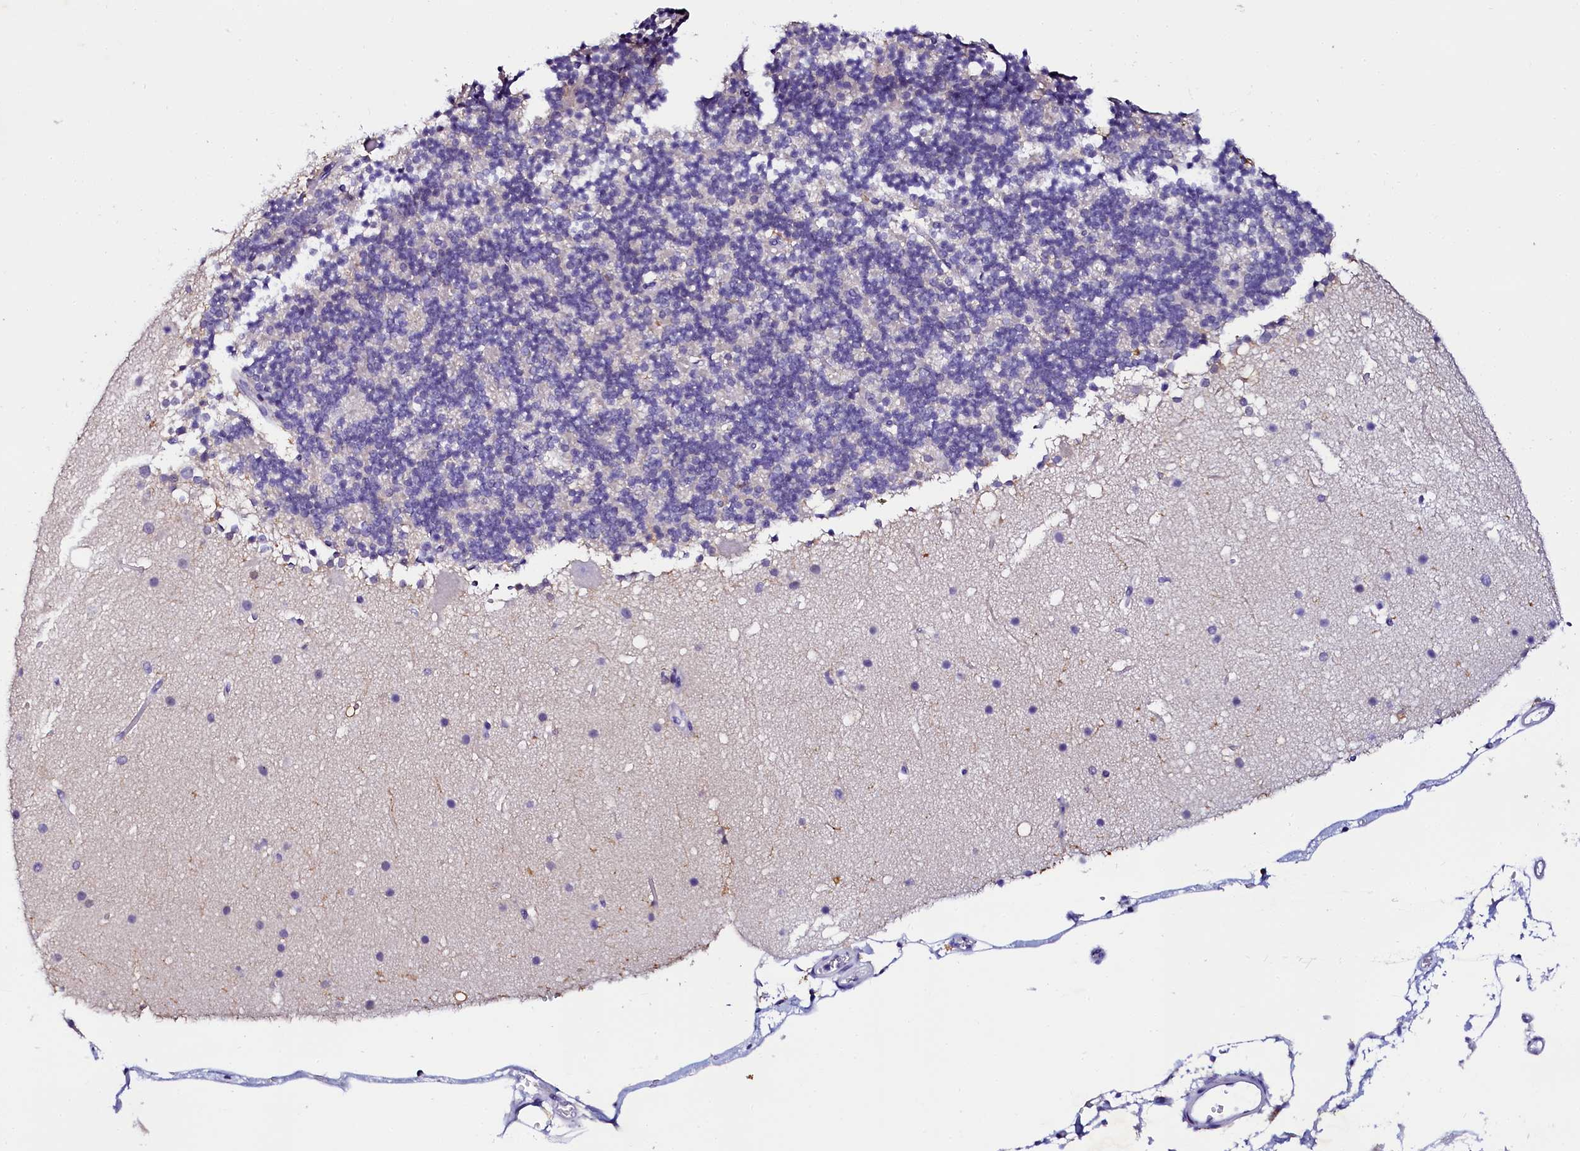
{"staining": {"intensity": "negative", "quantity": "none", "location": "none"}, "tissue": "cerebellum", "cell_type": "Cells in granular layer", "image_type": "normal", "snomed": [{"axis": "morphology", "description": "Normal tissue, NOS"}, {"axis": "topography", "description": "Cerebellum"}], "caption": "Immunohistochemistry histopathology image of benign human cerebellum stained for a protein (brown), which exhibits no positivity in cells in granular layer. (Stains: DAB (3,3'-diaminobenzidine) immunohistochemistry (IHC) with hematoxylin counter stain, Microscopy: brightfield microscopy at high magnification).", "gene": "SORD", "patient": {"sex": "male", "age": 57}}